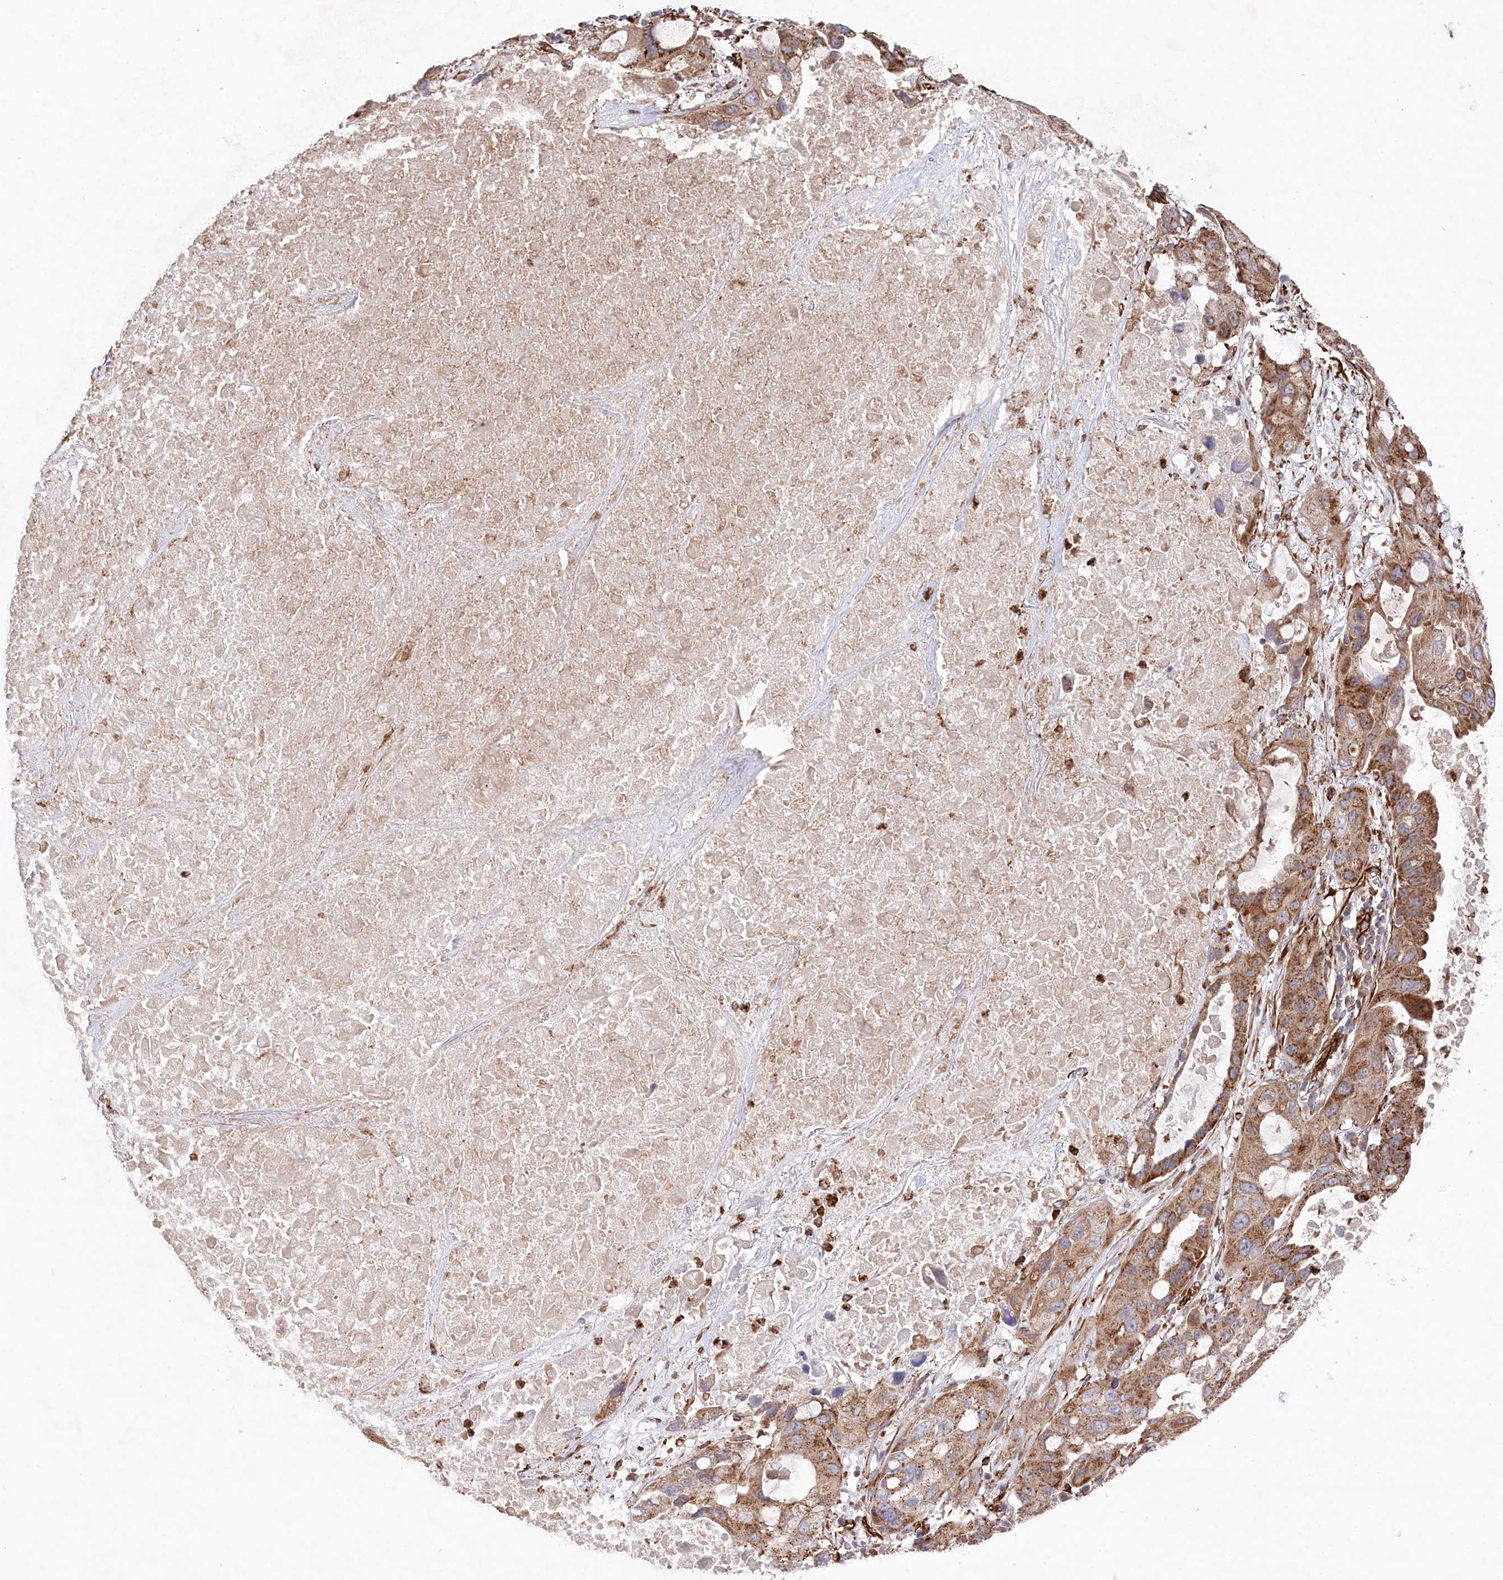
{"staining": {"intensity": "moderate", "quantity": ">75%", "location": "cytoplasmic/membranous"}, "tissue": "lung cancer", "cell_type": "Tumor cells", "image_type": "cancer", "snomed": [{"axis": "morphology", "description": "Squamous cell carcinoma, NOS"}, {"axis": "topography", "description": "Lung"}], "caption": "The photomicrograph reveals a brown stain indicating the presence of a protein in the cytoplasmic/membranous of tumor cells in lung cancer.", "gene": "MTPAP", "patient": {"sex": "female", "age": 73}}